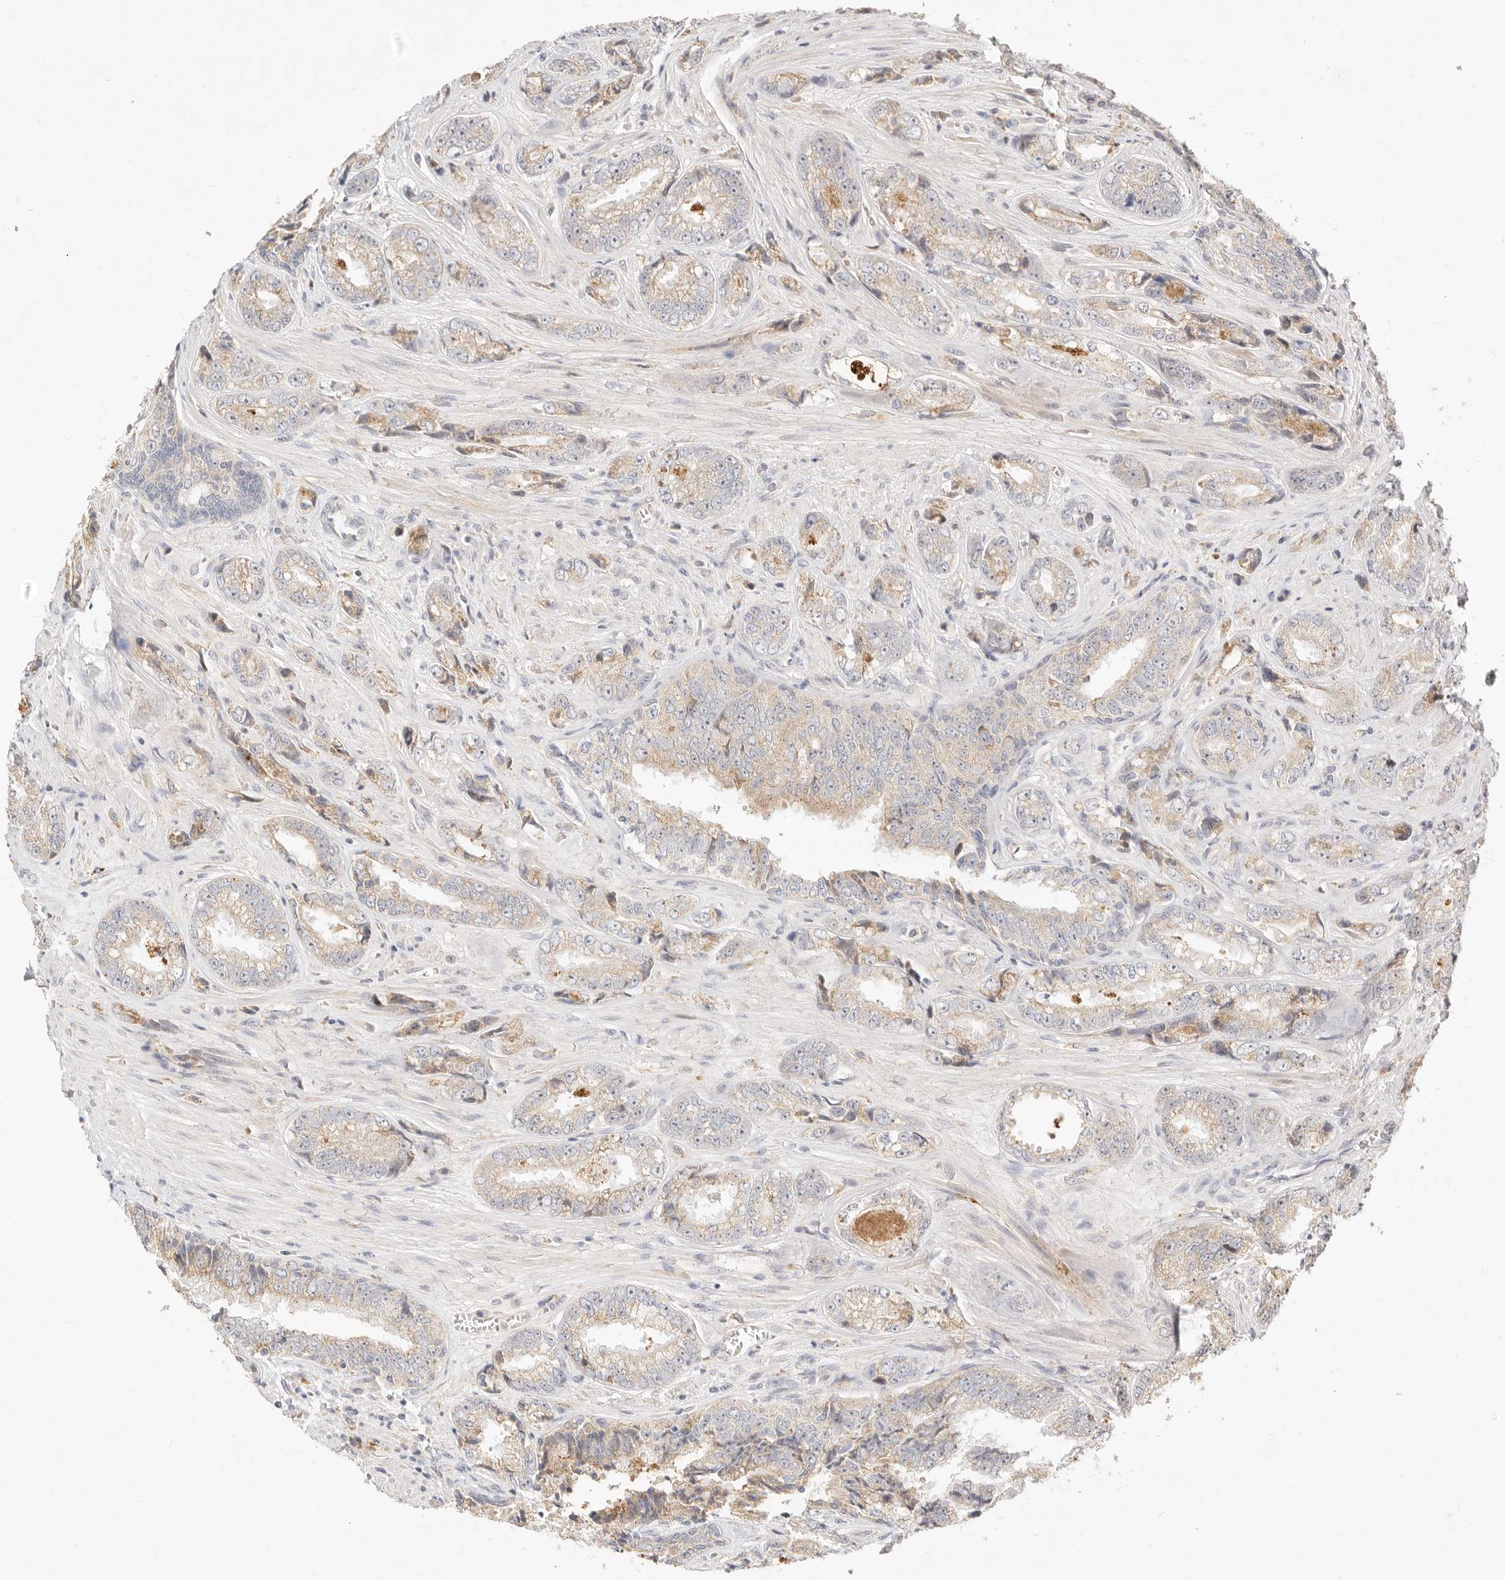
{"staining": {"intensity": "weak", "quantity": "<25%", "location": "cytoplasmic/membranous"}, "tissue": "prostate cancer", "cell_type": "Tumor cells", "image_type": "cancer", "snomed": [{"axis": "morphology", "description": "Adenocarcinoma, High grade"}, {"axis": "topography", "description": "Prostate"}], "caption": "There is no significant staining in tumor cells of adenocarcinoma (high-grade) (prostate).", "gene": "ACOX1", "patient": {"sex": "male", "age": 61}}